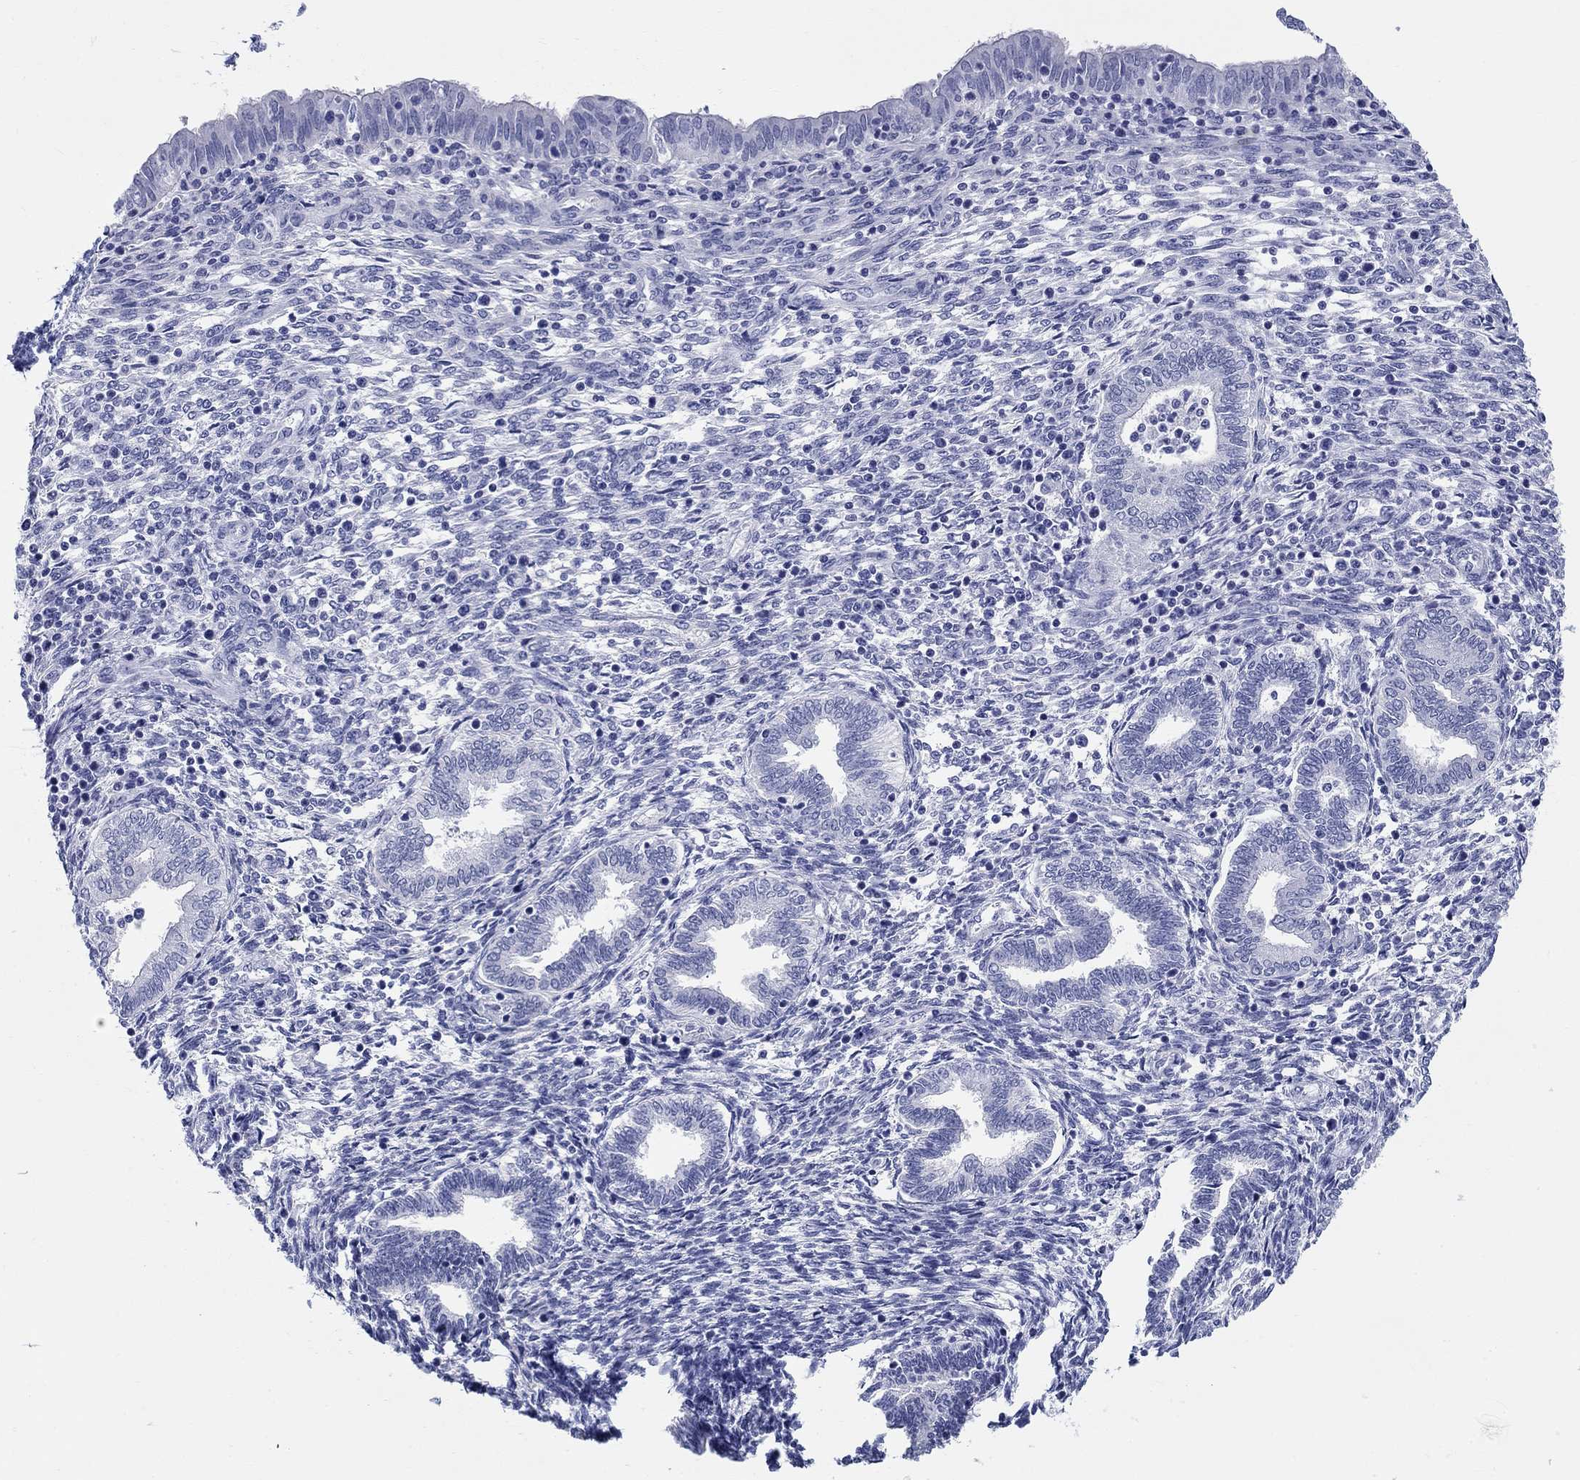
{"staining": {"intensity": "negative", "quantity": "none", "location": "none"}, "tissue": "endometrium", "cell_type": "Cells in endometrial stroma", "image_type": "normal", "snomed": [{"axis": "morphology", "description": "Normal tissue, NOS"}, {"axis": "topography", "description": "Endometrium"}], "caption": "High power microscopy photomicrograph of an immunohistochemistry histopathology image of unremarkable endometrium, revealing no significant positivity in cells in endometrial stroma. Brightfield microscopy of immunohistochemistry (IHC) stained with DAB (brown) and hematoxylin (blue), captured at high magnification.", "gene": "LAMP5", "patient": {"sex": "female", "age": 42}}